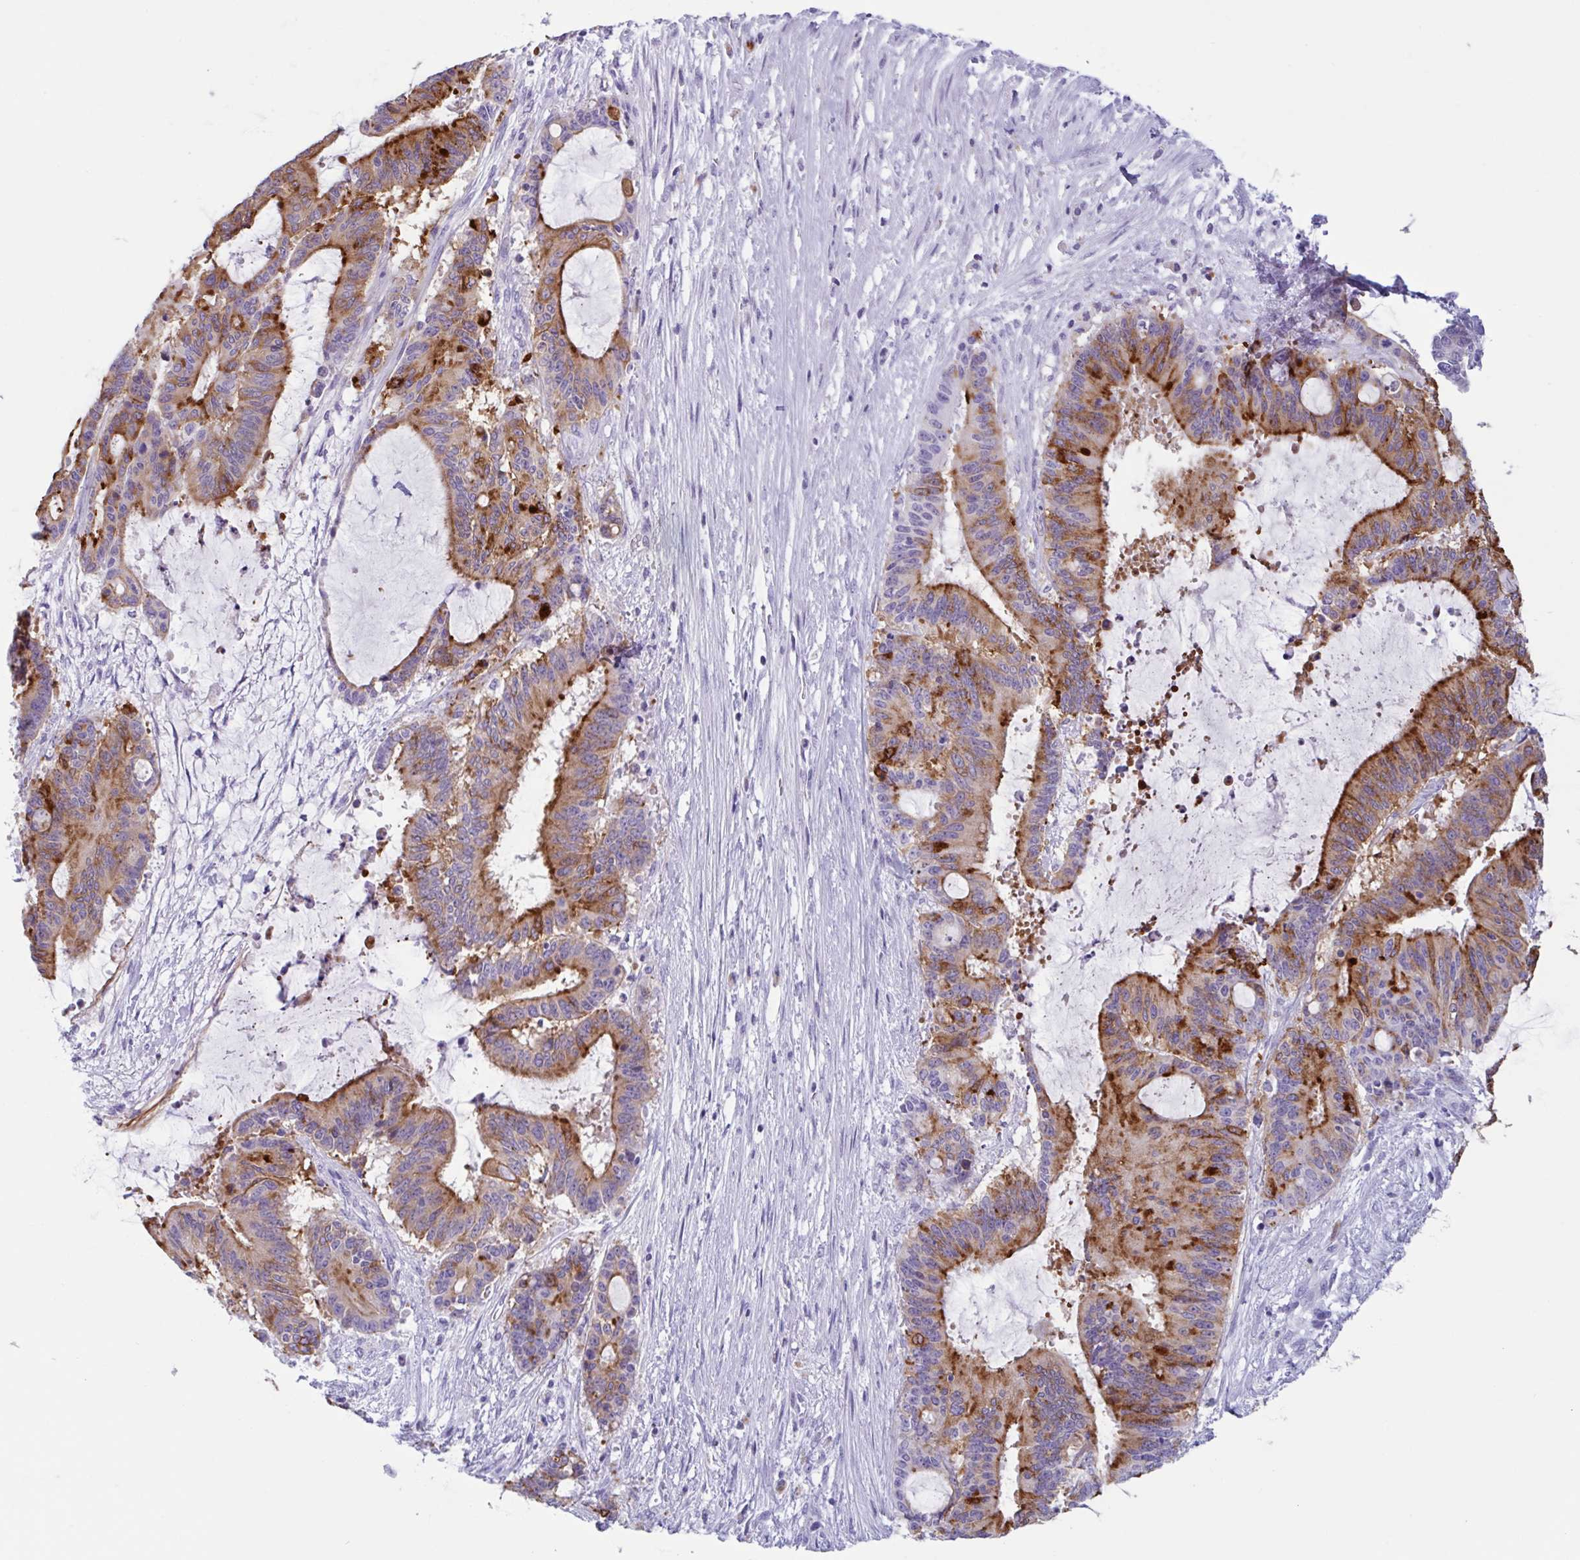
{"staining": {"intensity": "moderate", "quantity": "25%-75%", "location": "cytoplasmic/membranous"}, "tissue": "liver cancer", "cell_type": "Tumor cells", "image_type": "cancer", "snomed": [{"axis": "morphology", "description": "Normal tissue, NOS"}, {"axis": "morphology", "description": "Cholangiocarcinoma"}, {"axis": "topography", "description": "Liver"}, {"axis": "topography", "description": "Peripheral nerve tissue"}], "caption": "IHC (DAB) staining of human cholangiocarcinoma (liver) demonstrates moderate cytoplasmic/membranous protein positivity in approximately 25%-75% of tumor cells.", "gene": "DTWD2", "patient": {"sex": "female", "age": 73}}